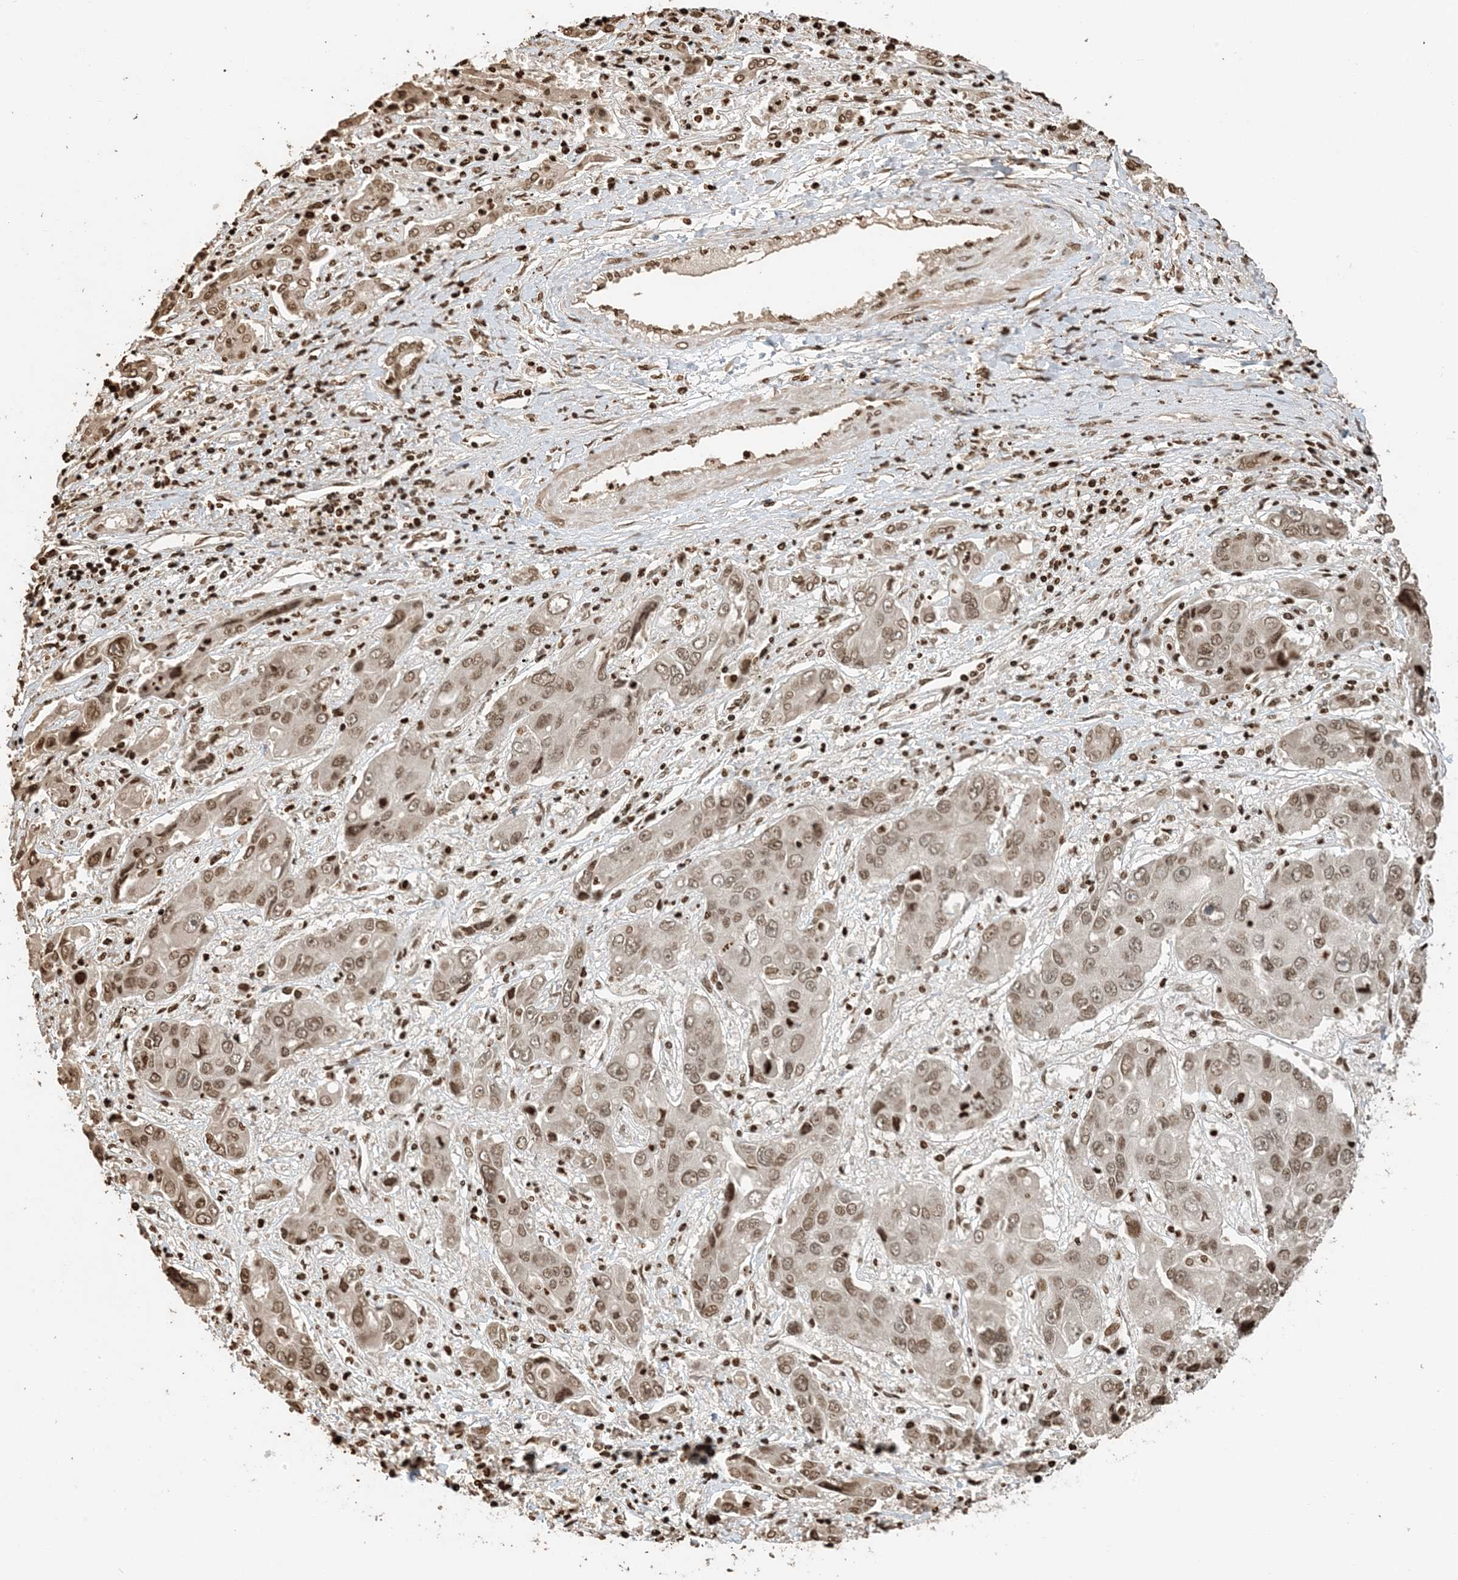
{"staining": {"intensity": "weak", "quantity": ">75%", "location": "nuclear"}, "tissue": "liver cancer", "cell_type": "Tumor cells", "image_type": "cancer", "snomed": [{"axis": "morphology", "description": "Cholangiocarcinoma"}, {"axis": "topography", "description": "Liver"}], "caption": "Immunohistochemical staining of cholangiocarcinoma (liver) demonstrates low levels of weak nuclear staining in approximately >75% of tumor cells.", "gene": "H3-3B", "patient": {"sex": "male", "age": 67}}